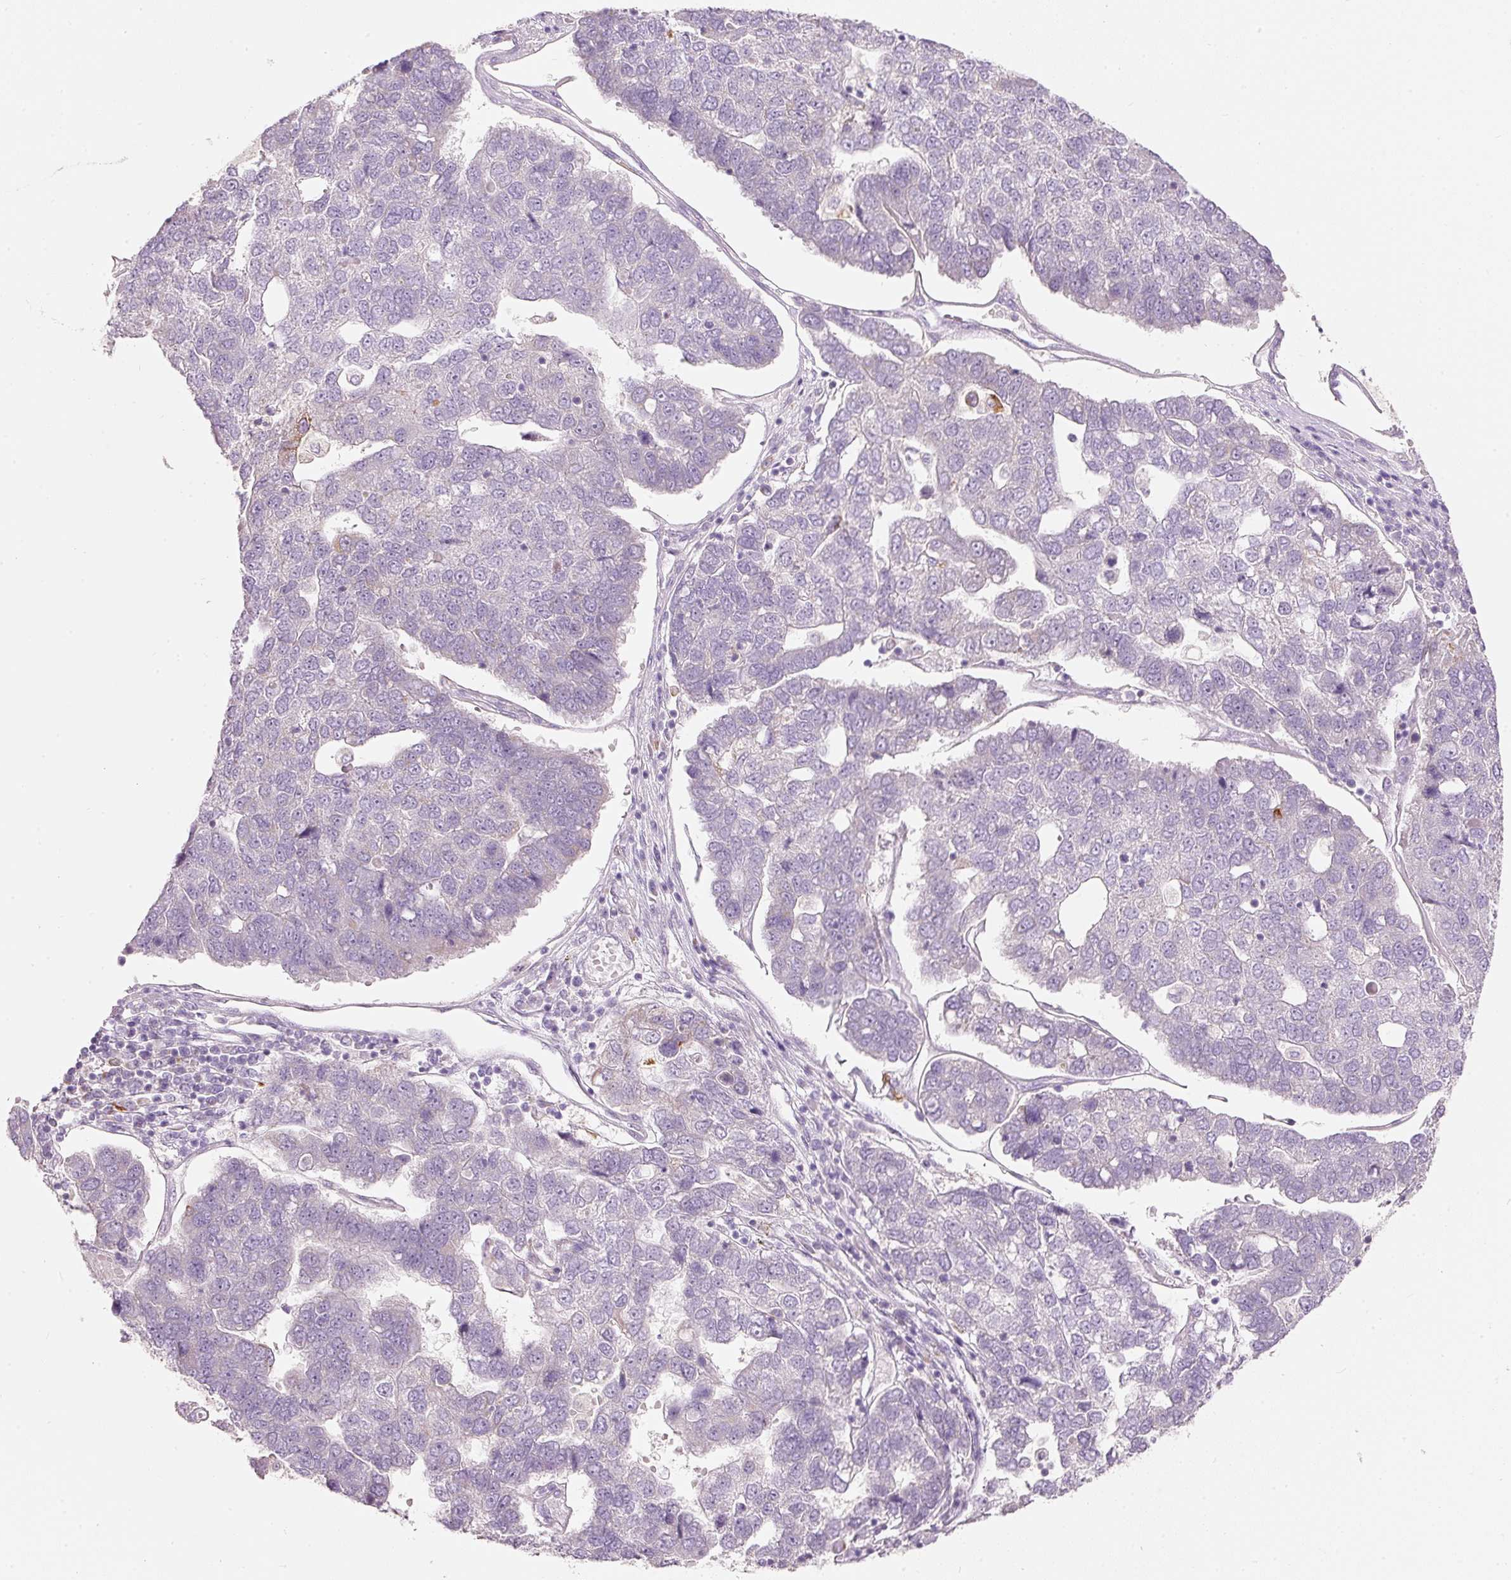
{"staining": {"intensity": "negative", "quantity": "none", "location": "none"}, "tissue": "pancreatic cancer", "cell_type": "Tumor cells", "image_type": "cancer", "snomed": [{"axis": "morphology", "description": "Adenocarcinoma, NOS"}, {"axis": "topography", "description": "Pancreas"}], "caption": "The immunohistochemistry (IHC) photomicrograph has no significant staining in tumor cells of pancreatic adenocarcinoma tissue.", "gene": "MTHFD2", "patient": {"sex": "female", "age": 61}}